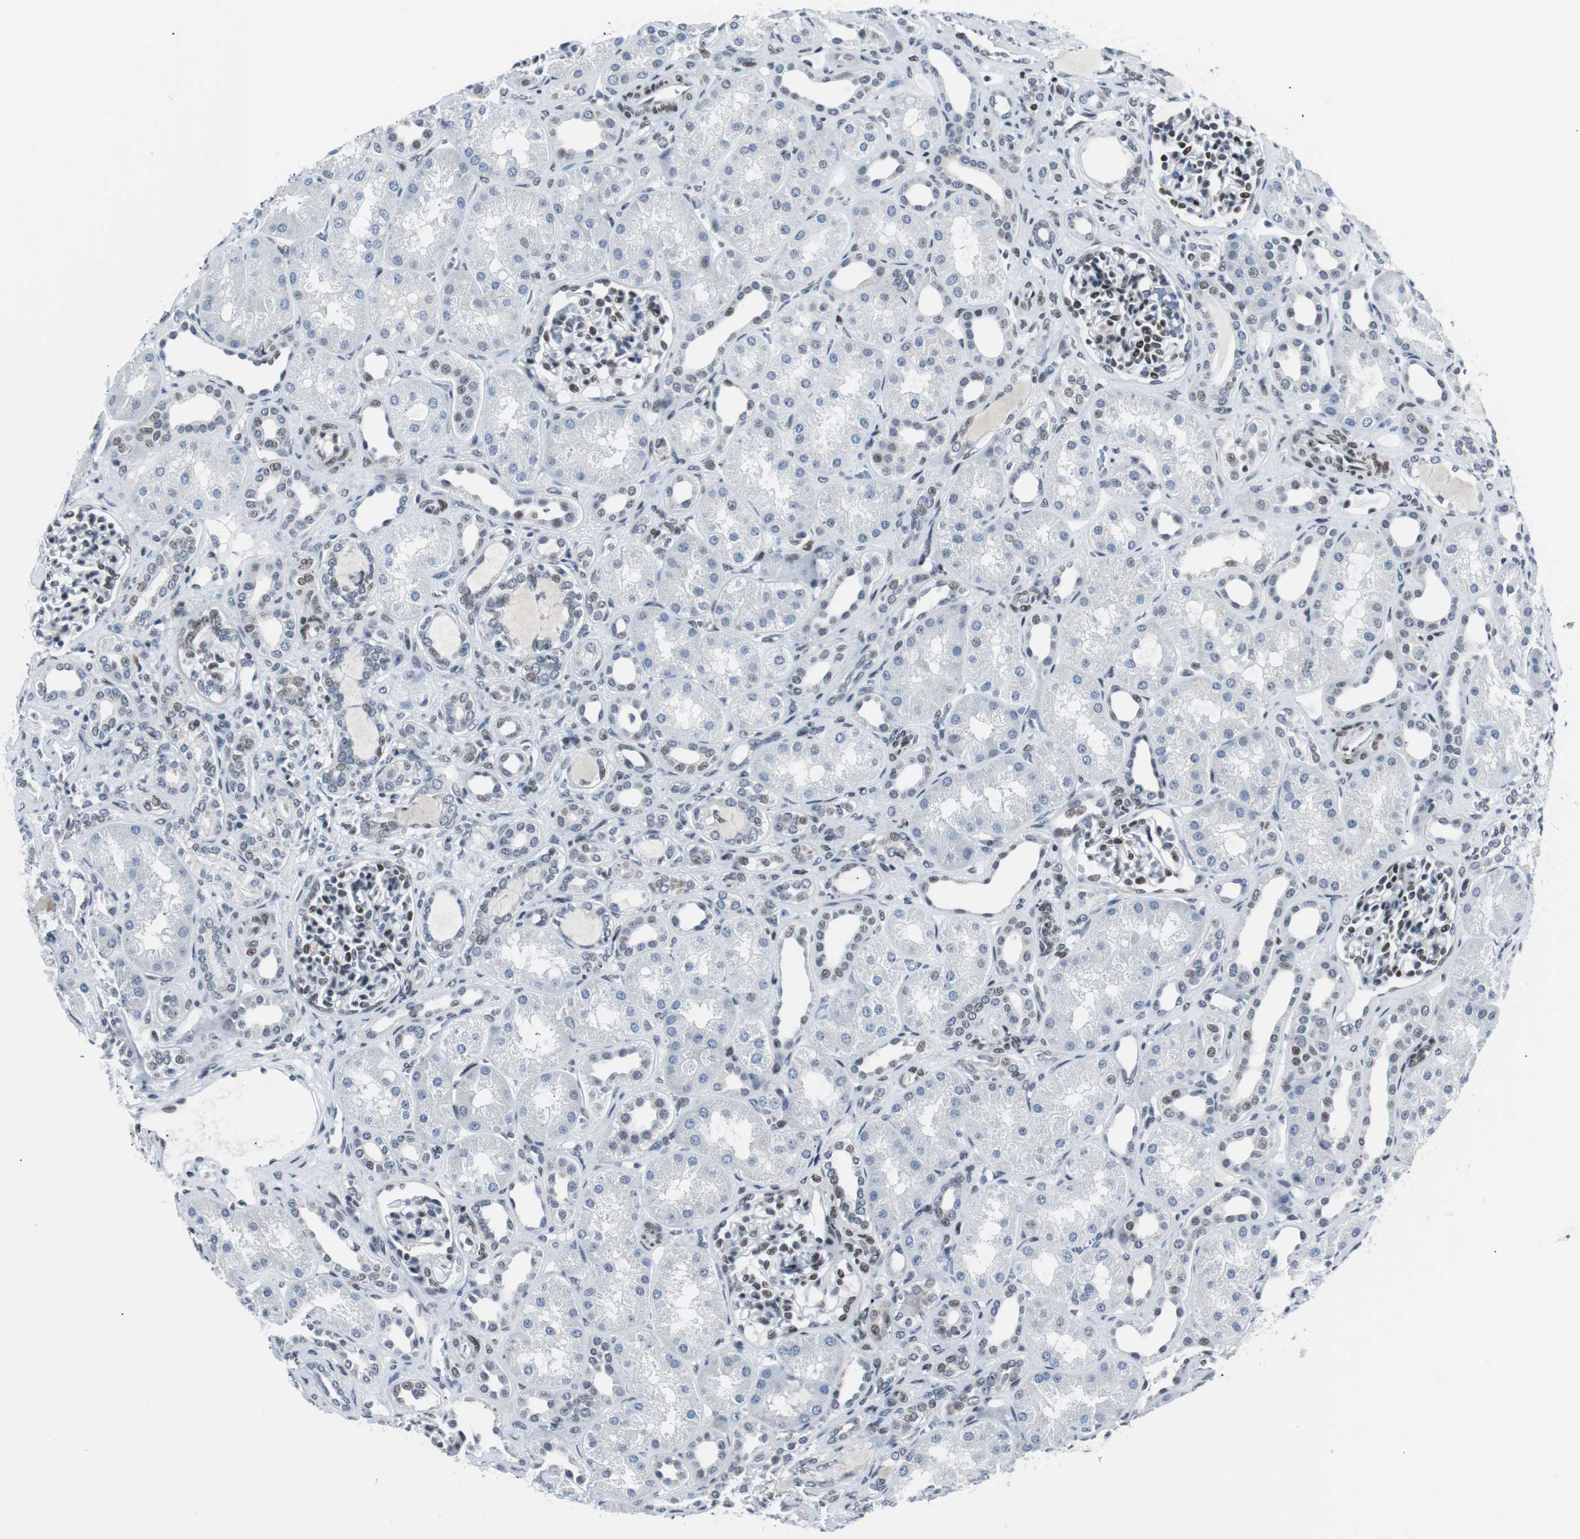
{"staining": {"intensity": "weak", "quantity": "25%-75%", "location": "nuclear"}, "tissue": "kidney", "cell_type": "Cells in glomeruli", "image_type": "normal", "snomed": [{"axis": "morphology", "description": "Normal tissue, NOS"}, {"axis": "topography", "description": "Kidney"}], "caption": "Immunohistochemical staining of benign human kidney reveals low levels of weak nuclear positivity in approximately 25%-75% of cells in glomeruli. The protein of interest is stained brown, and the nuclei are stained in blue (DAB (3,3'-diaminobenzidine) IHC with brightfield microscopy, high magnification).", "gene": "MTA1", "patient": {"sex": "male", "age": 7}}